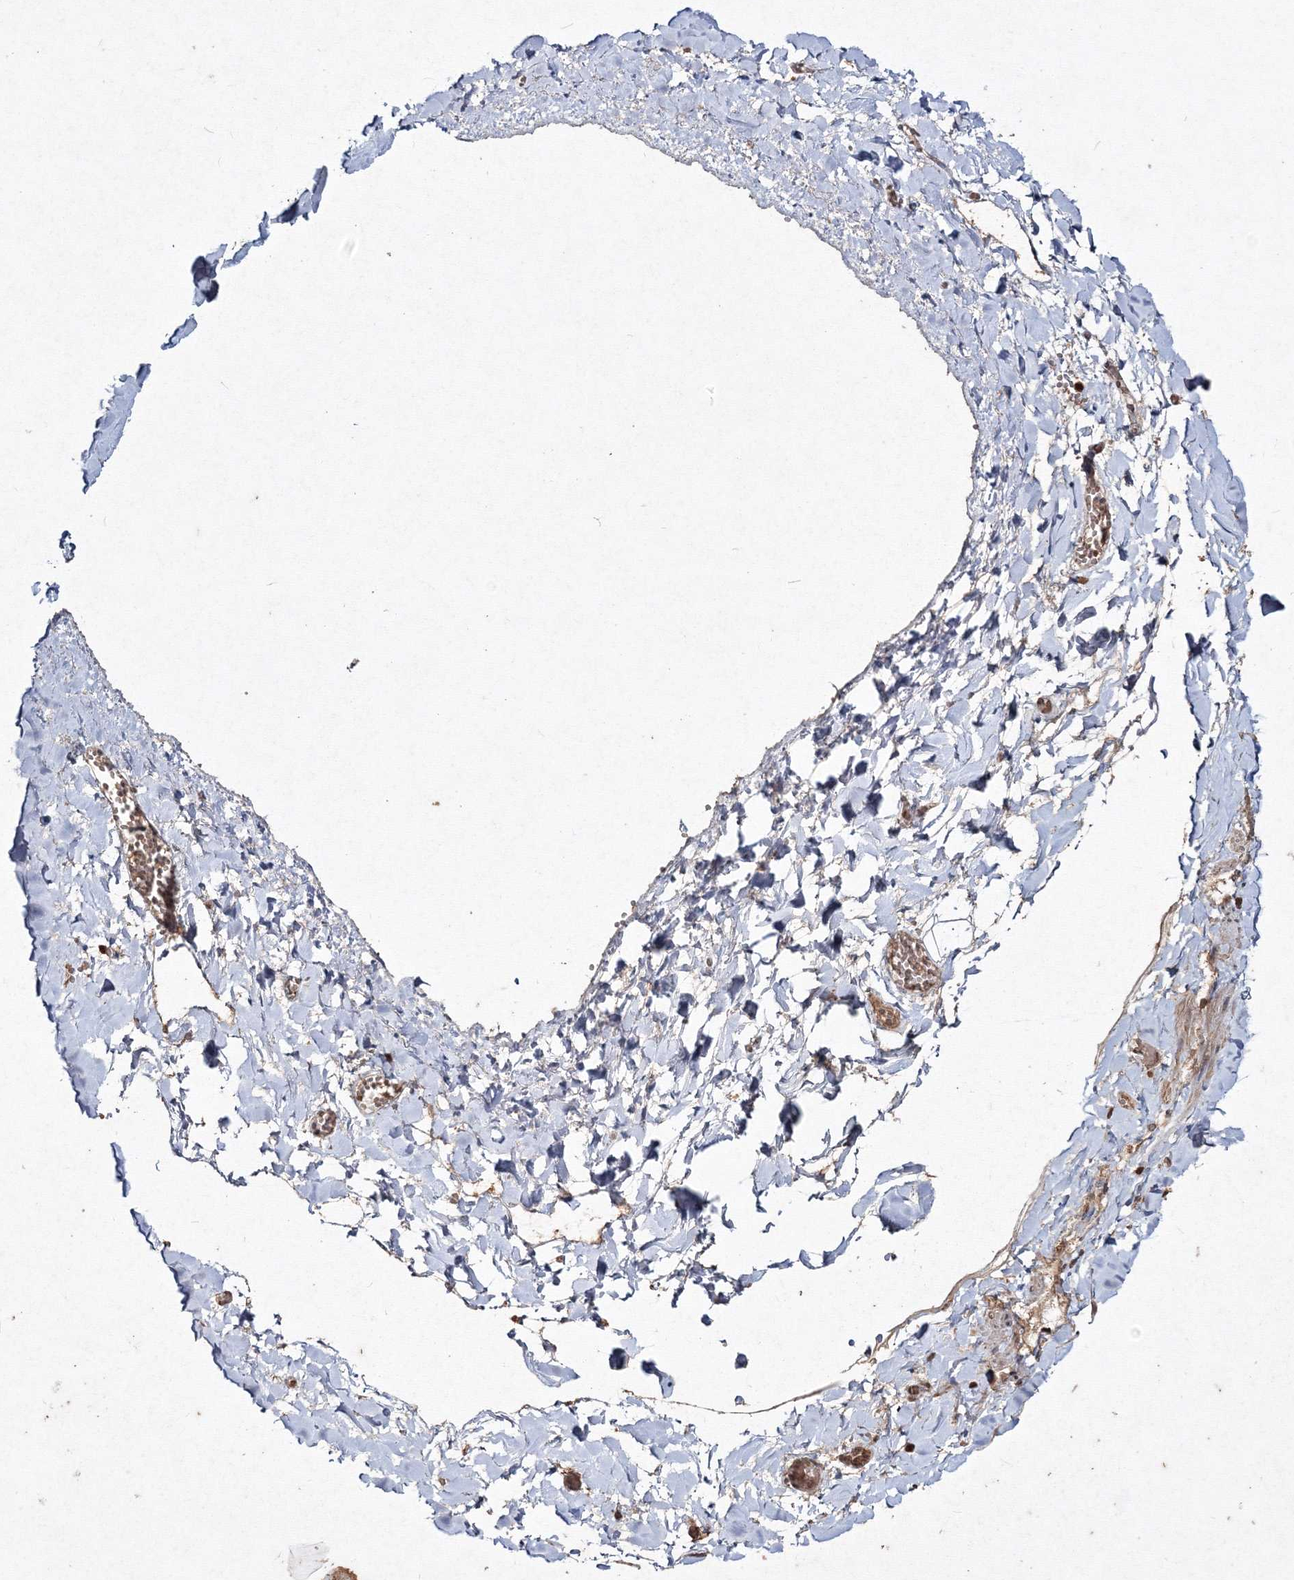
{"staining": {"intensity": "moderate", "quantity": ">75%", "location": "cytoplasmic/membranous,nuclear"}, "tissue": "soft tissue", "cell_type": "Fibroblasts", "image_type": "normal", "snomed": [{"axis": "morphology", "description": "Normal tissue, NOS"}, {"axis": "topography", "description": "Gallbladder"}, {"axis": "topography", "description": "Peripheral nerve tissue"}], "caption": "Soft tissue stained for a protein (brown) shows moderate cytoplasmic/membranous,nuclear positive positivity in about >75% of fibroblasts.", "gene": "PEX13", "patient": {"sex": "male", "age": 38}}